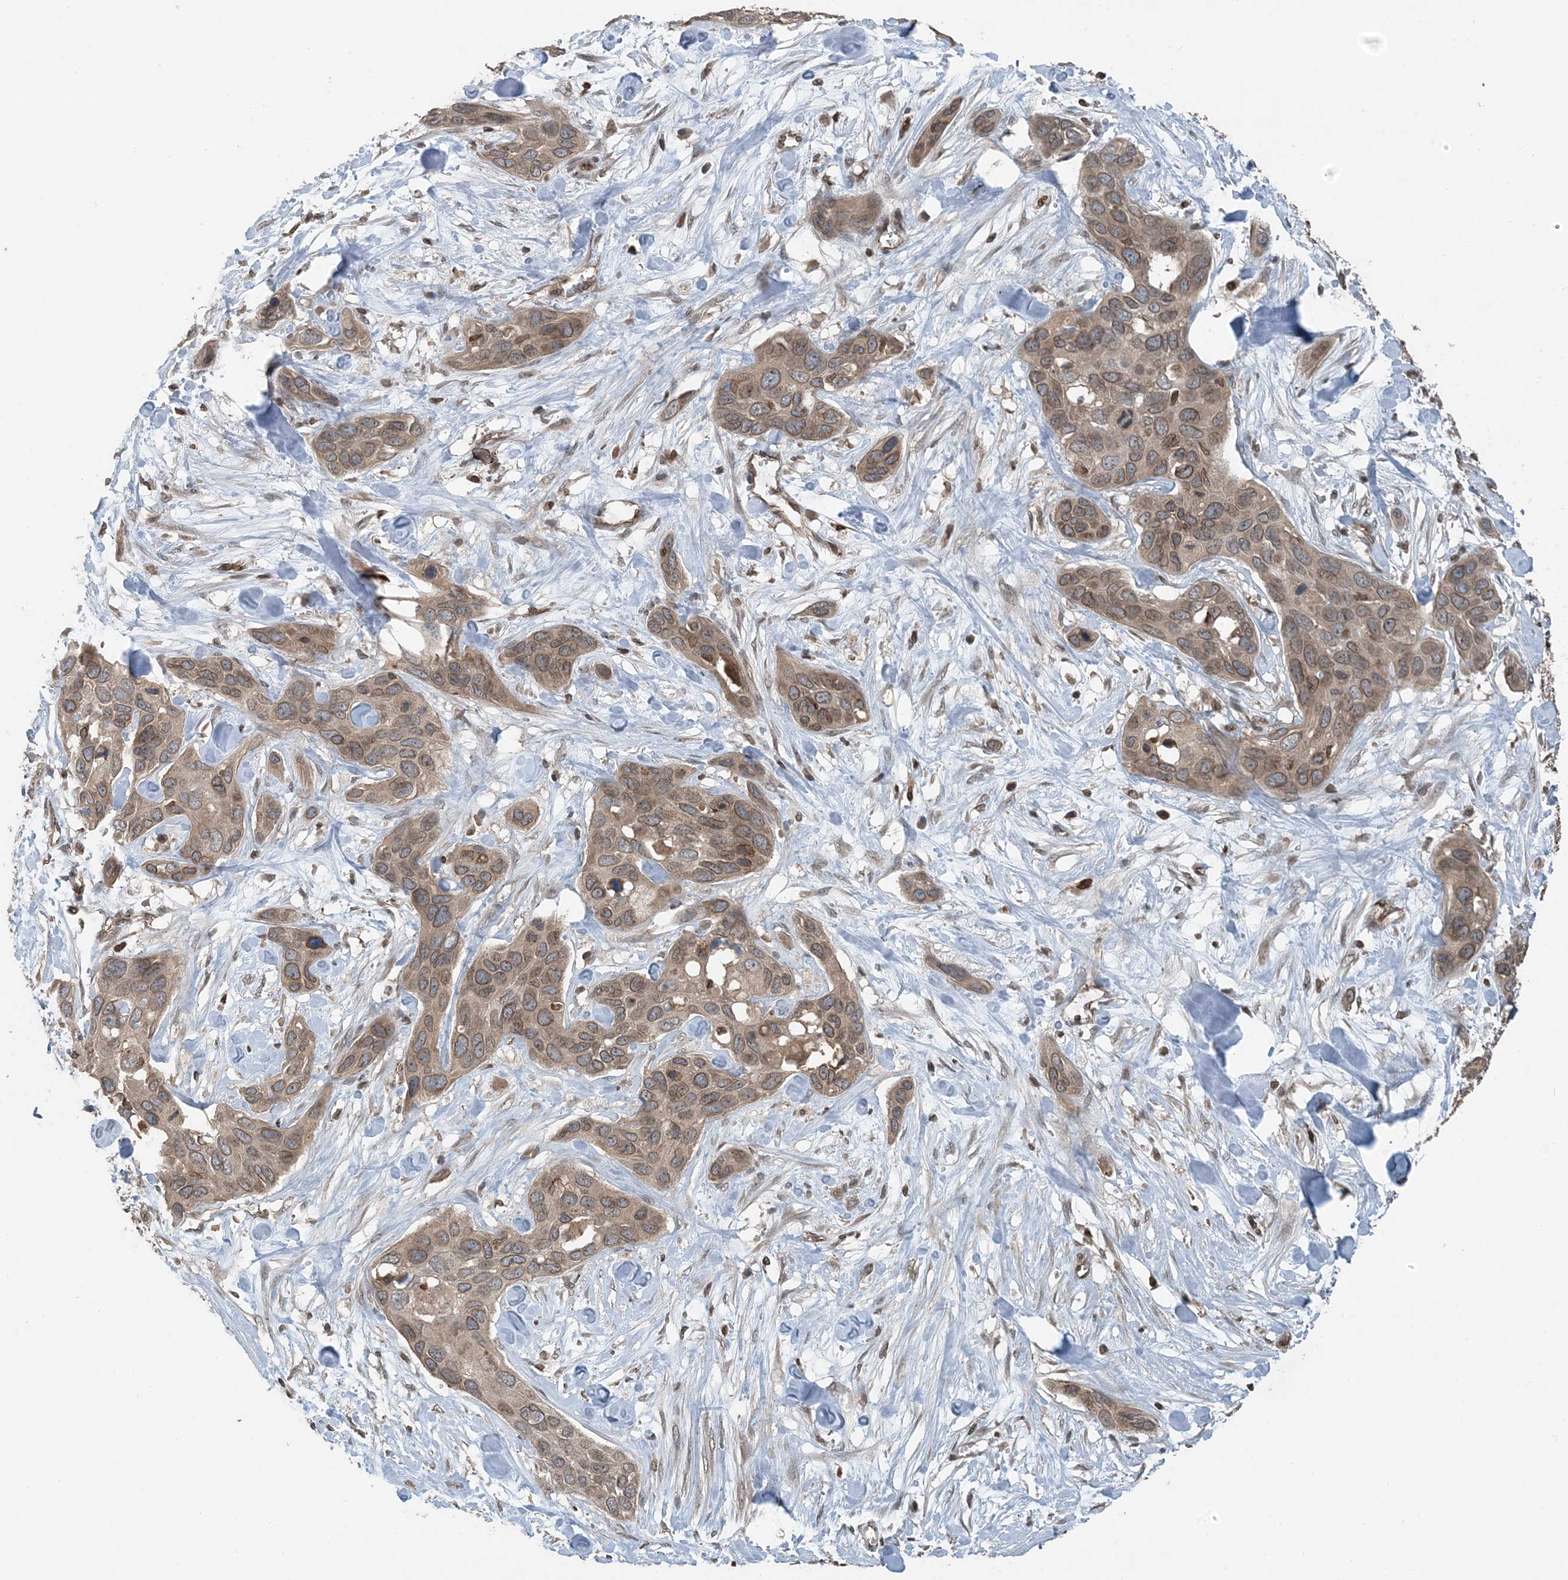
{"staining": {"intensity": "moderate", "quantity": ">75%", "location": "cytoplasmic/membranous,nuclear"}, "tissue": "pancreatic cancer", "cell_type": "Tumor cells", "image_type": "cancer", "snomed": [{"axis": "morphology", "description": "Adenocarcinoma, NOS"}, {"axis": "topography", "description": "Pancreas"}], "caption": "Pancreatic cancer (adenocarcinoma) stained with DAB immunohistochemistry (IHC) shows medium levels of moderate cytoplasmic/membranous and nuclear staining in about >75% of tumor cells.", "gene": "ZFAND2B", "patient": {"sex": "female", "age": 60}}